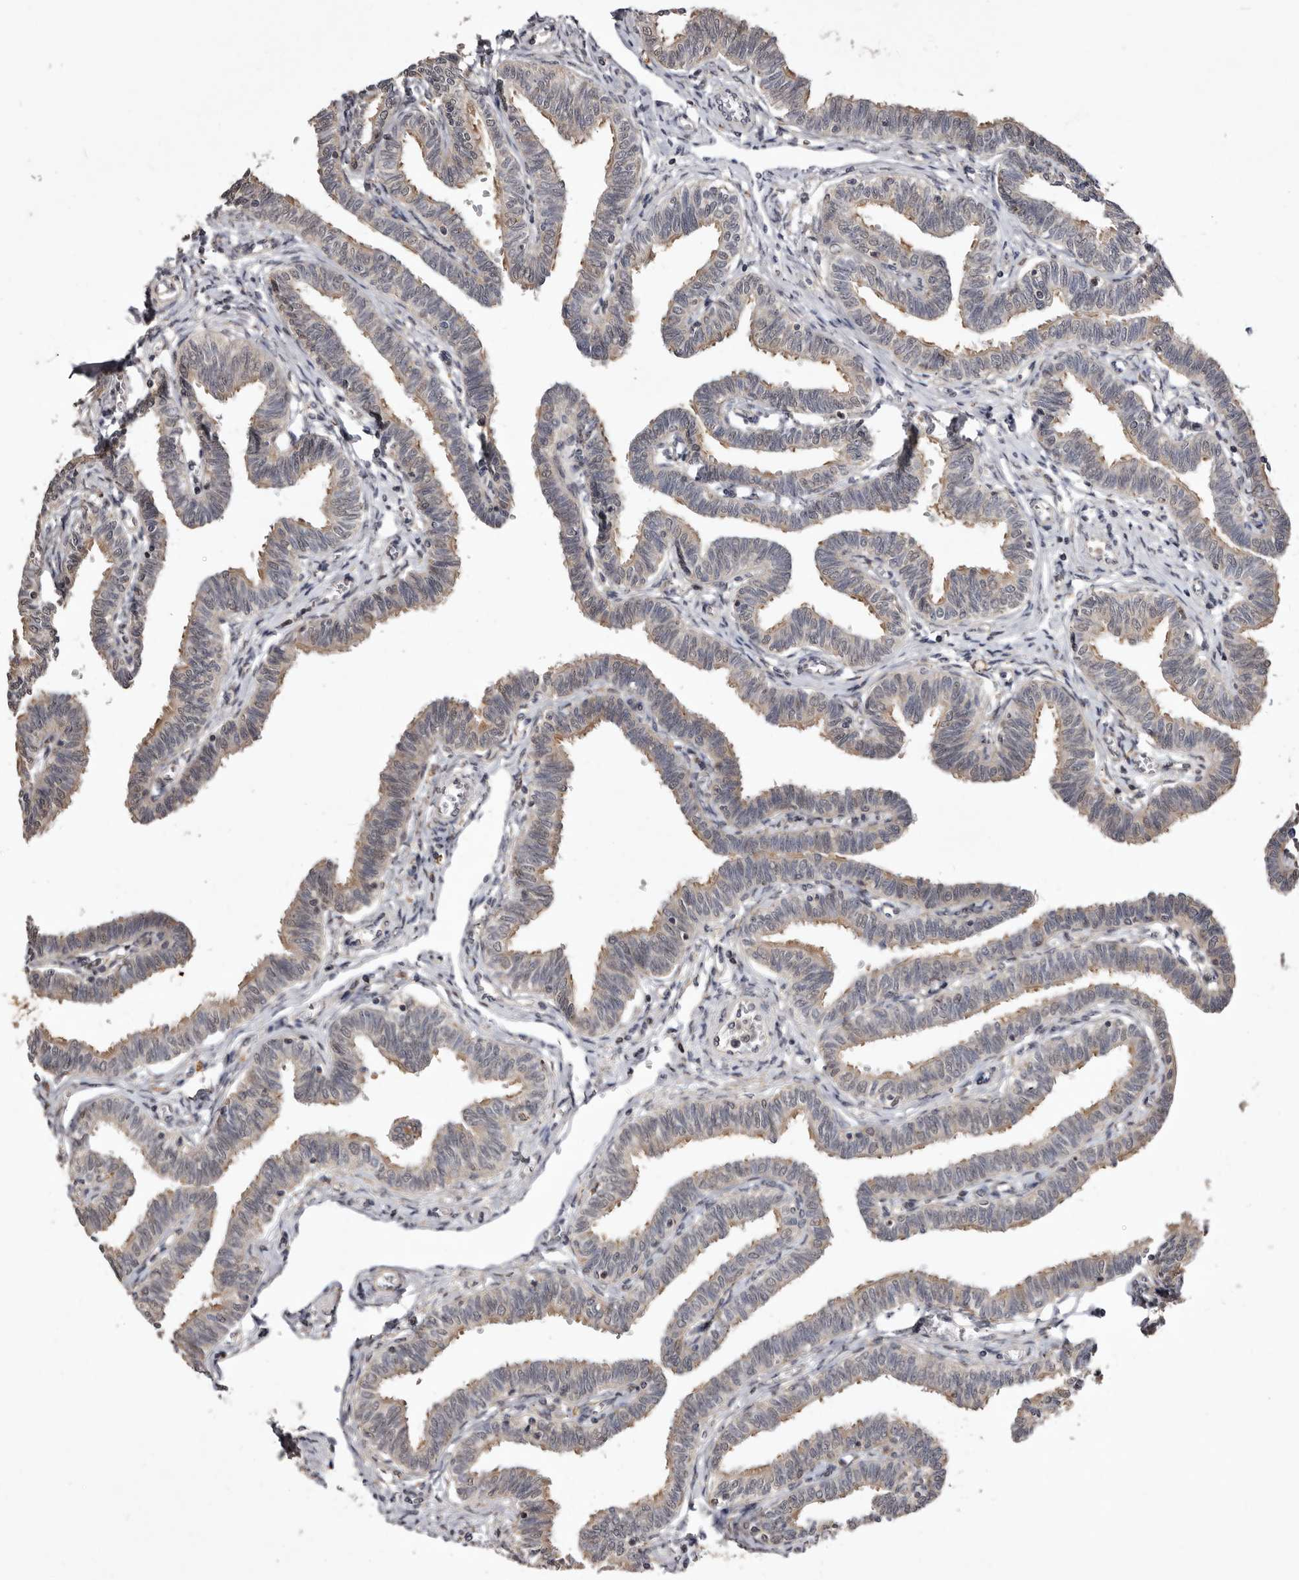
{"staining": {"intensity": "weak", "quantity": "25%-75%", "location": "cytoplasmic/membranous"}, "tissue": "fallopian tube", "cell_type": "Glandular cells", "image_type": "normal", "snomed": [{"axis": "morphology", "description": "Normal tissue, NOS"}, {"axis": "topography", "description": "Fallopian tube"}, {"axis": "topography", "description": "Ovary"}], "caption": "About 25%-75% of glandular cells in unremarkable fallopian tube display weak cytoplasmic/membranous protein expression as visualized by brown immunohistochemical staining.", "gene": "RRM2B", "patient": {"sex": "female", "age": 23}}